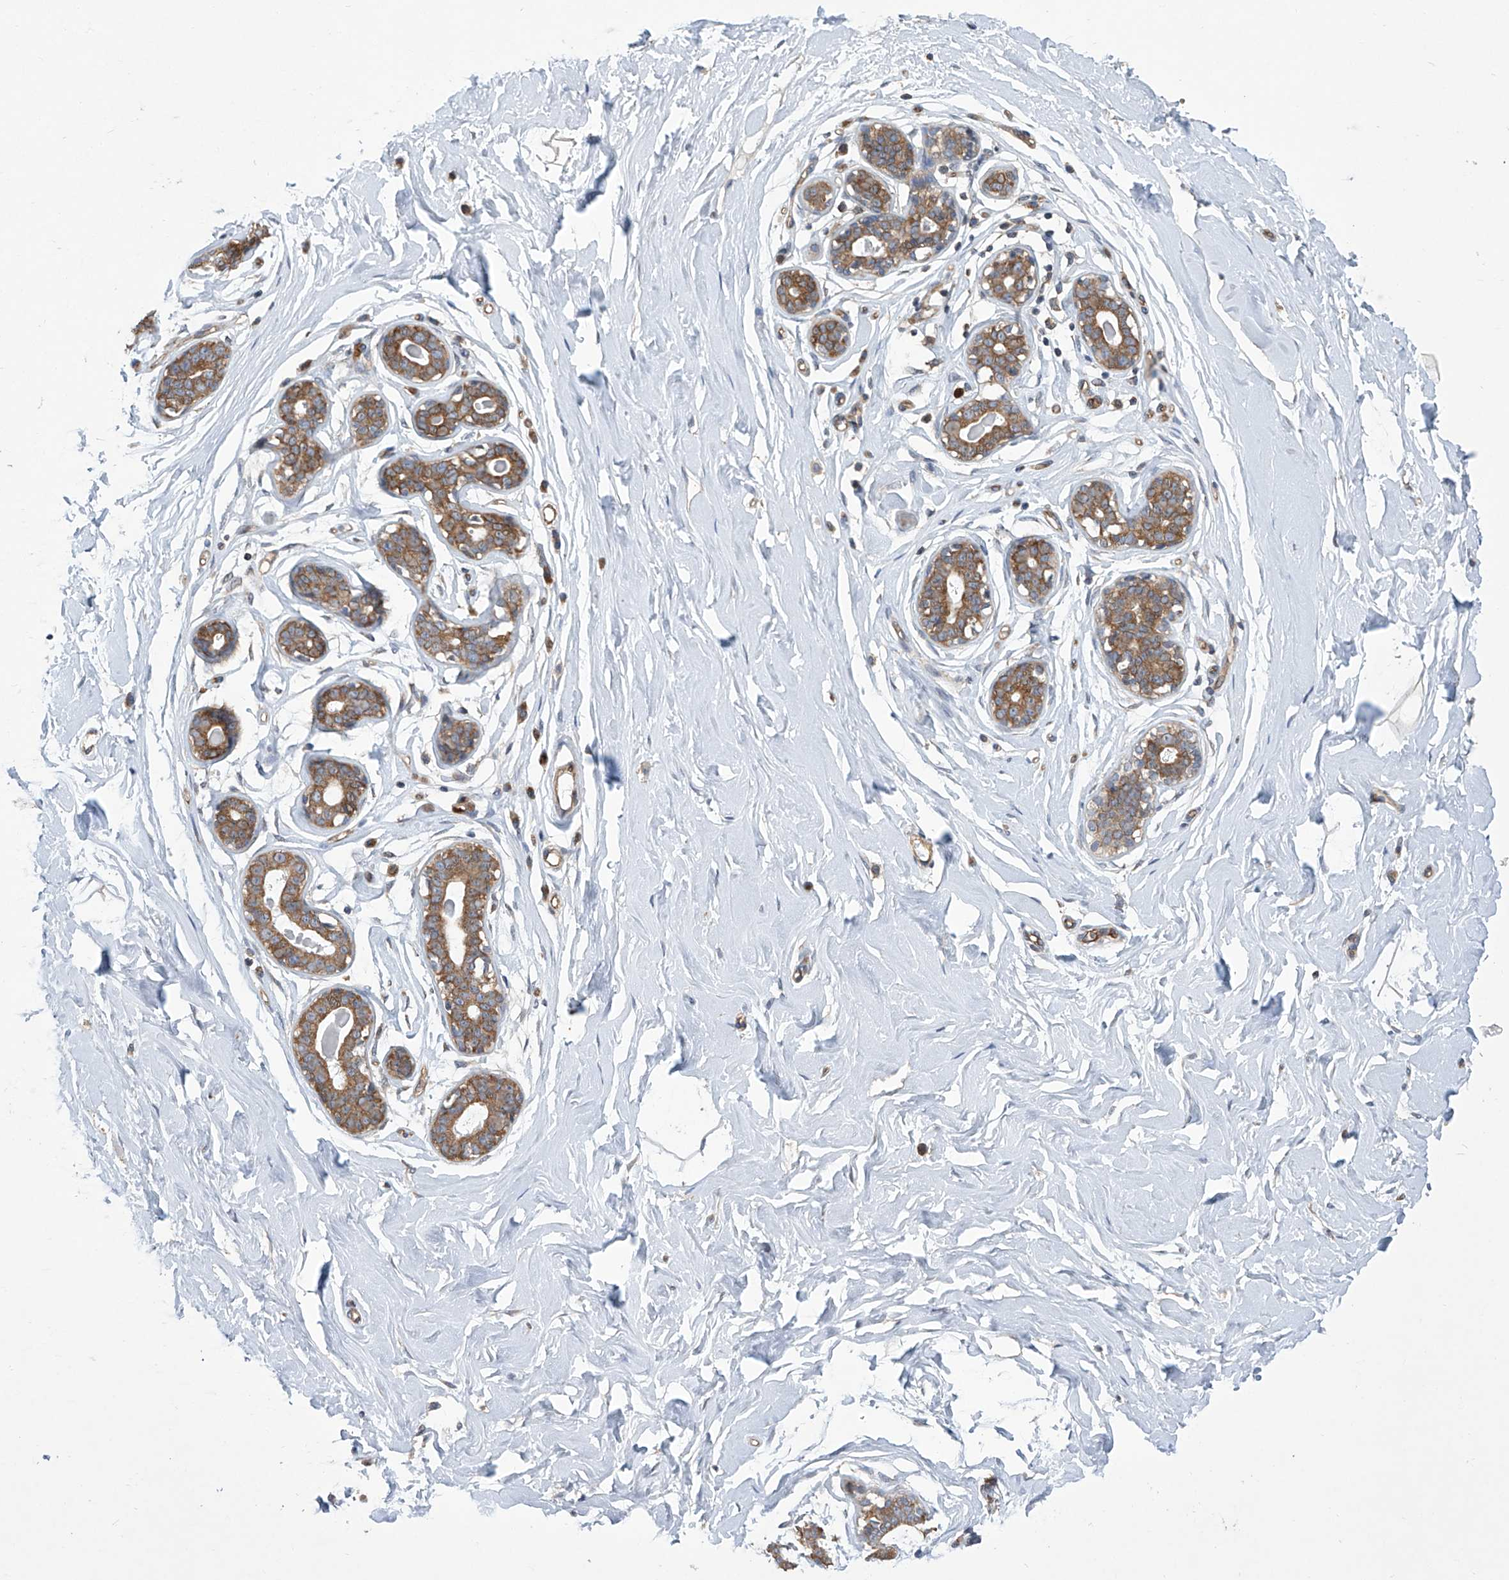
{"staining": {"intensity": "negative", "quantity": "none", "location": "none"}, "tissue": "breast", "cell_type": "Adipocytes", "image_type": "normal", "snomed": [{"axis": "morphology", "description": "Normal tissue, NOS"}, {"axis": "morphology", "description": "Adenoma, NOS"}, {"axis": "topography", "description": "Breast"}], "caption": "Breast stained for a protein using IHC reveals no expression adipocytes.", "gene": "EIF2D", "patient": {"sex": "female", "age": 23}}